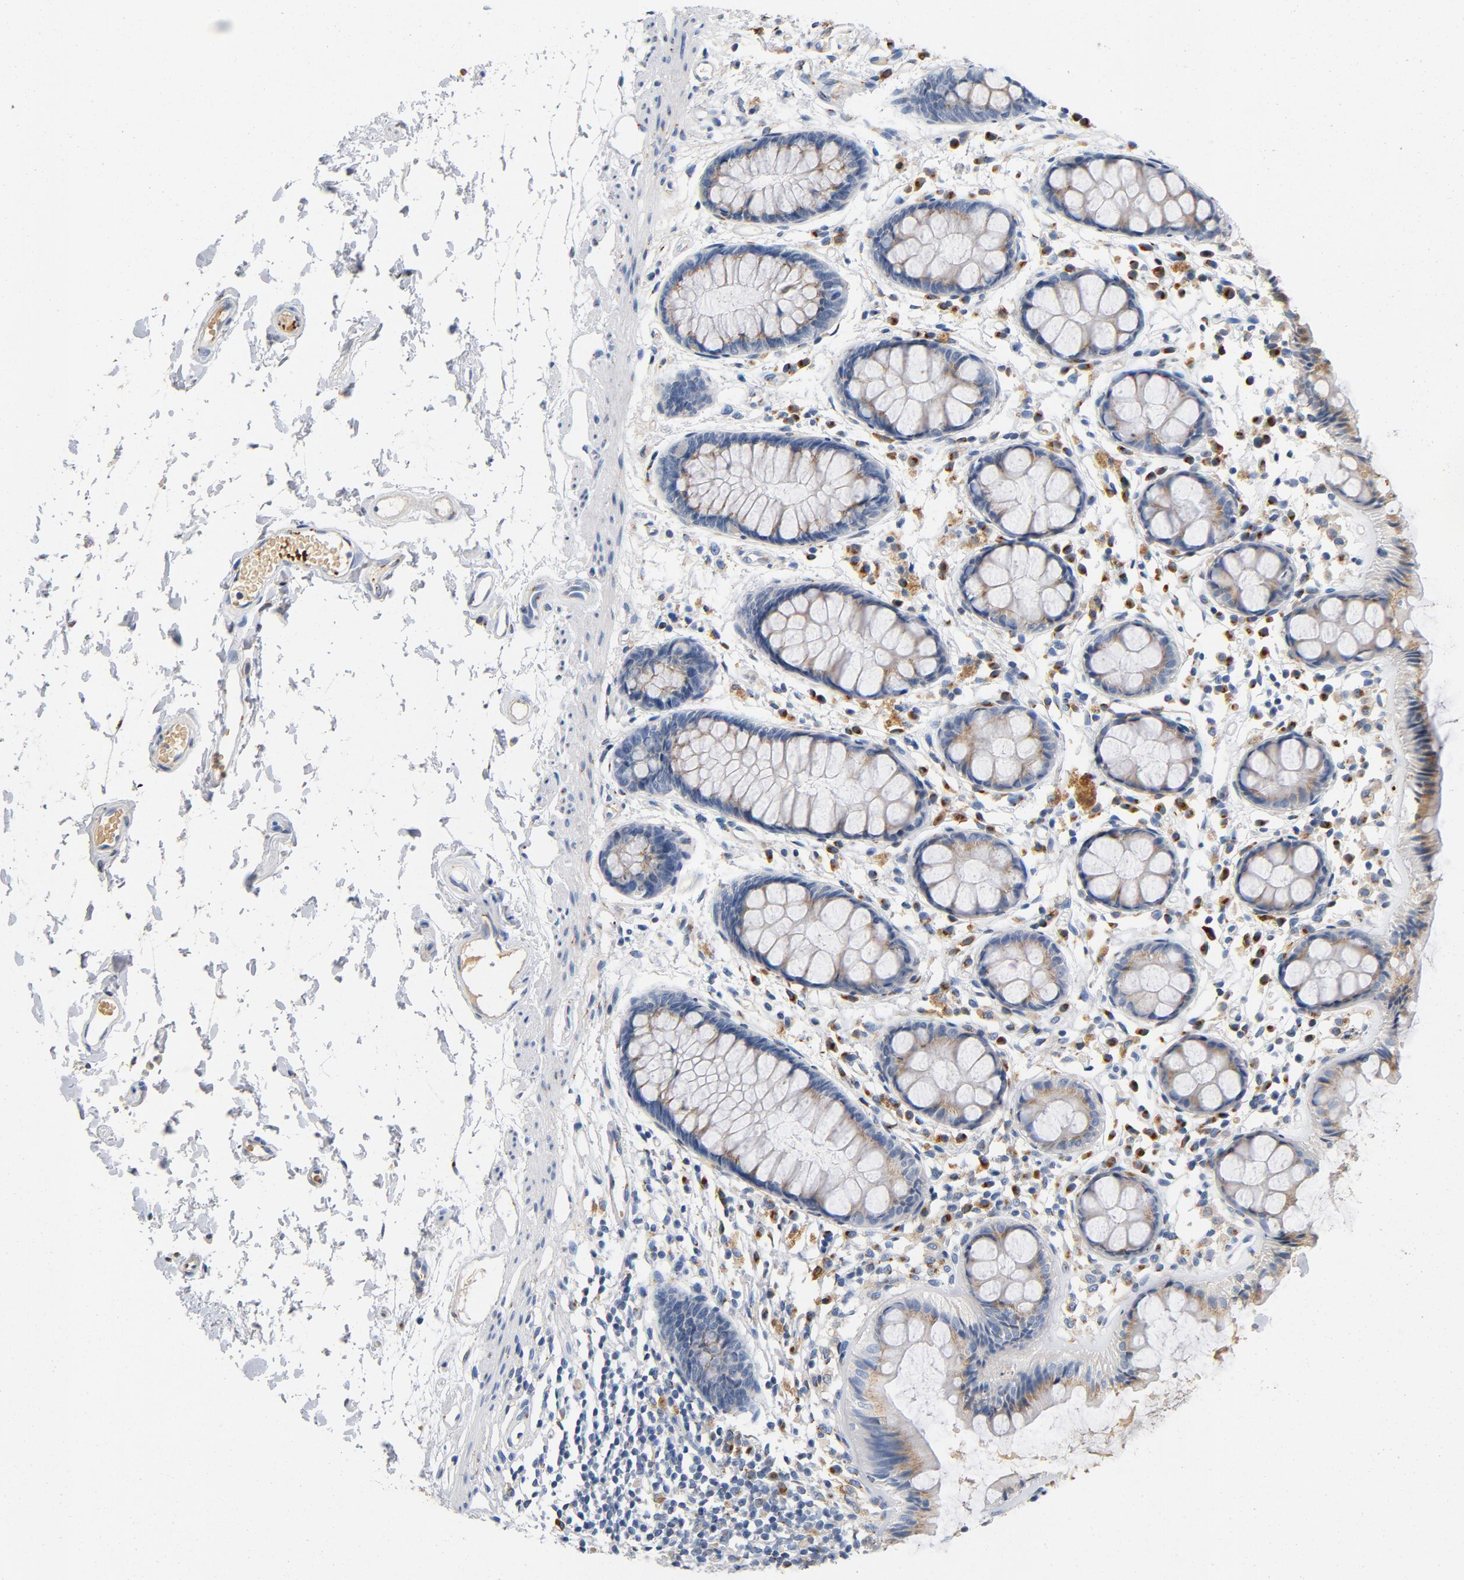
{"staining": {"intensity": "negative", "quantity": "none", "location": "none"}, "tissue": "rectum", "cell_type": "Glandular cells", "image_type": "normal", "snomed": [{"axis": "morphology", "description": "Normal tissue, NOS"}, {"axis": "topography", "description": "Rectum"}], "caption": "IHC of unremarkable rectum exhibits no expression in glandular cells.", "gene": "LMAN2", "patient": {"sex": "female", "age": 66}}